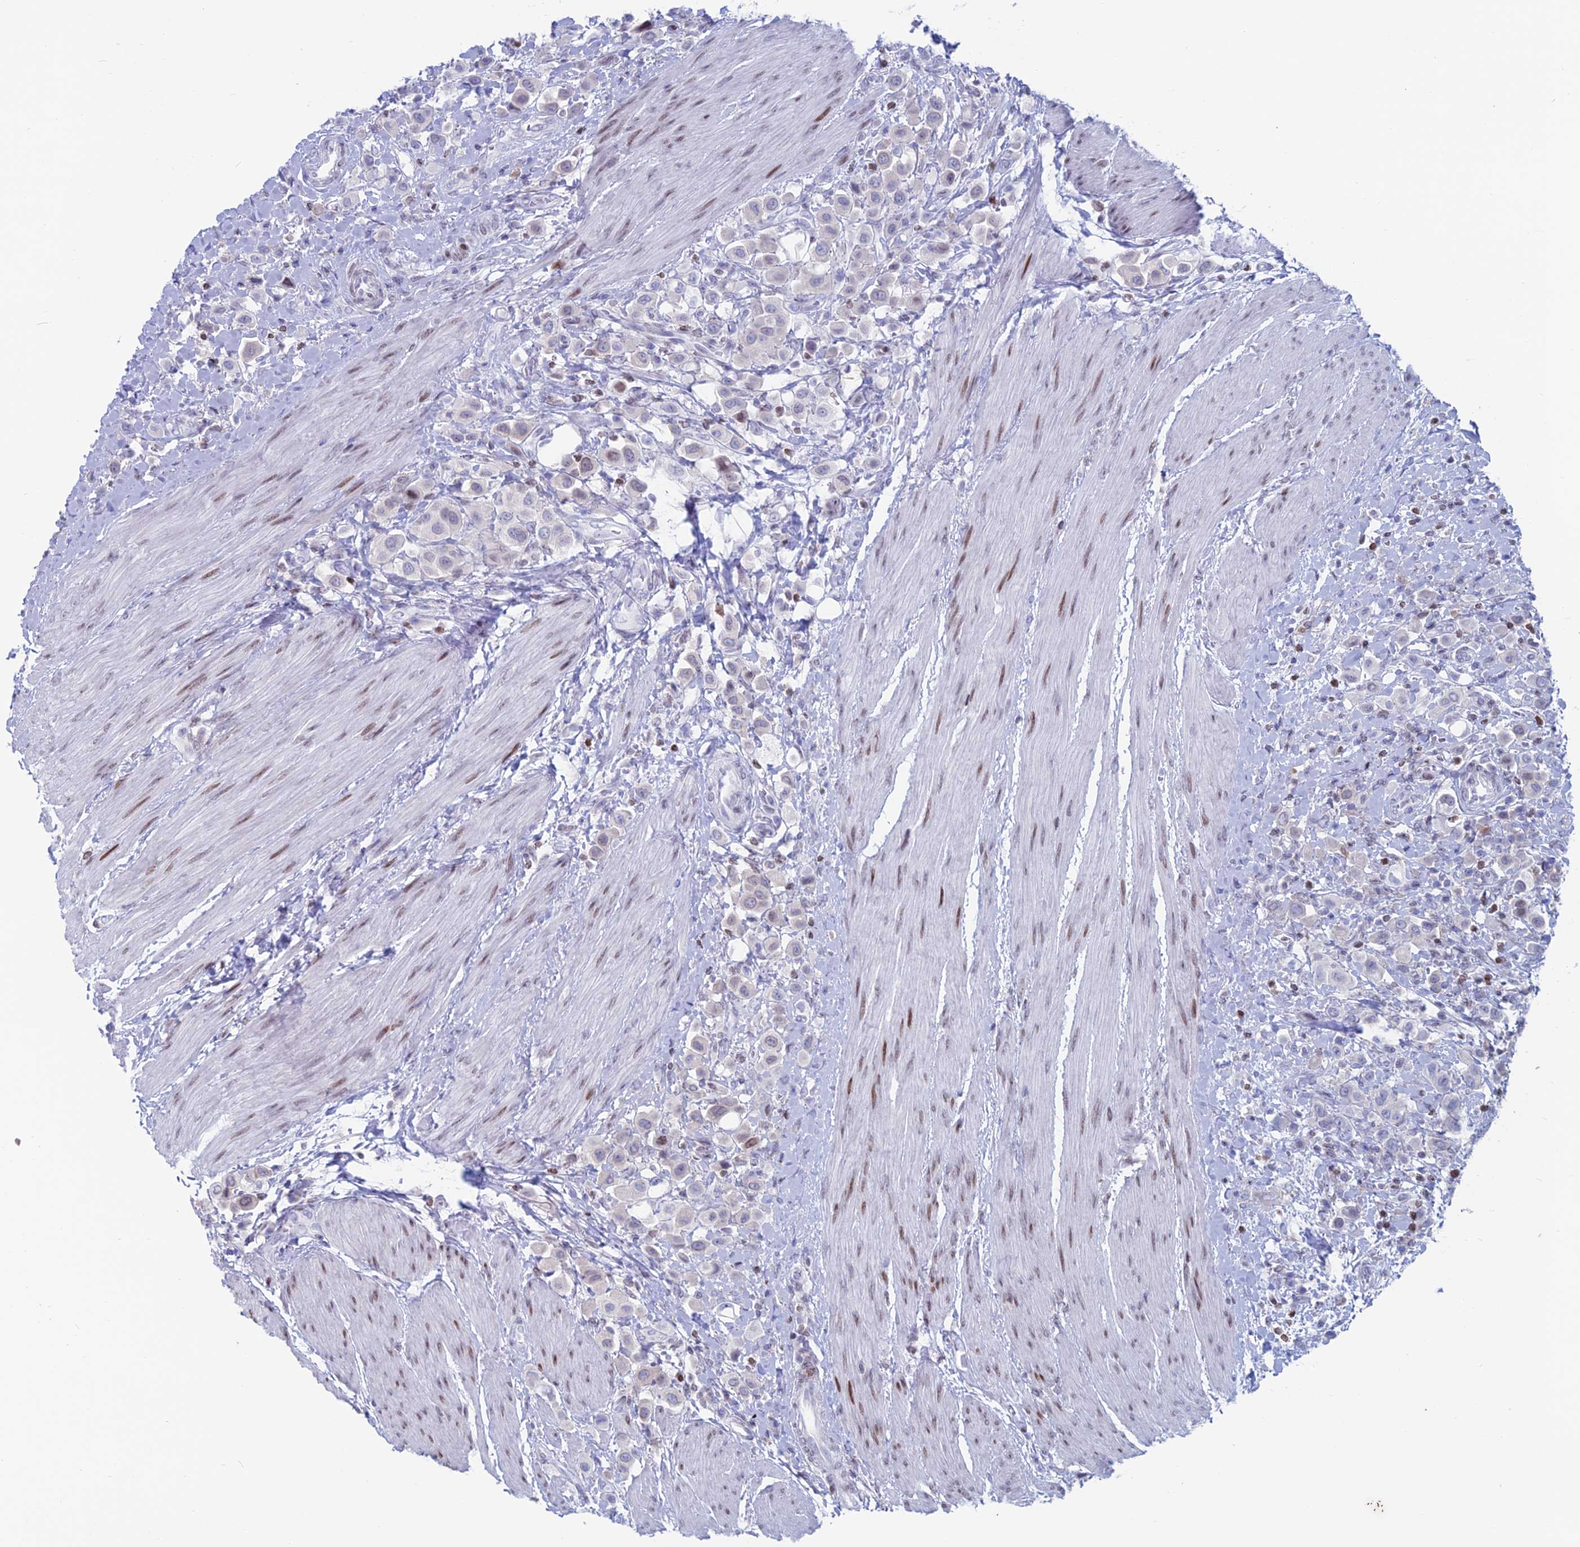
{"staining": {"intensity": "negative", "quantity": "none", "location": "none"}, "tissue": "urothelial cancer", "cell_type": "Tumor cells", "image_type": "cancer", "snomed": [{"axis": "morphology", "description": "Urothelial carcinoma, High grade"}, {"axis": "topography", "description": "Urinary bladder"}], "caption": "High magnification brightfield microscopy of urothelial carcinoma (high-grade) stained with DAB (brown) and counterstained with hematoxylin (blue): tumor cells show no significant expression.", "gene": "CERS6", "patient": {"sex": "male", "age": 50}}